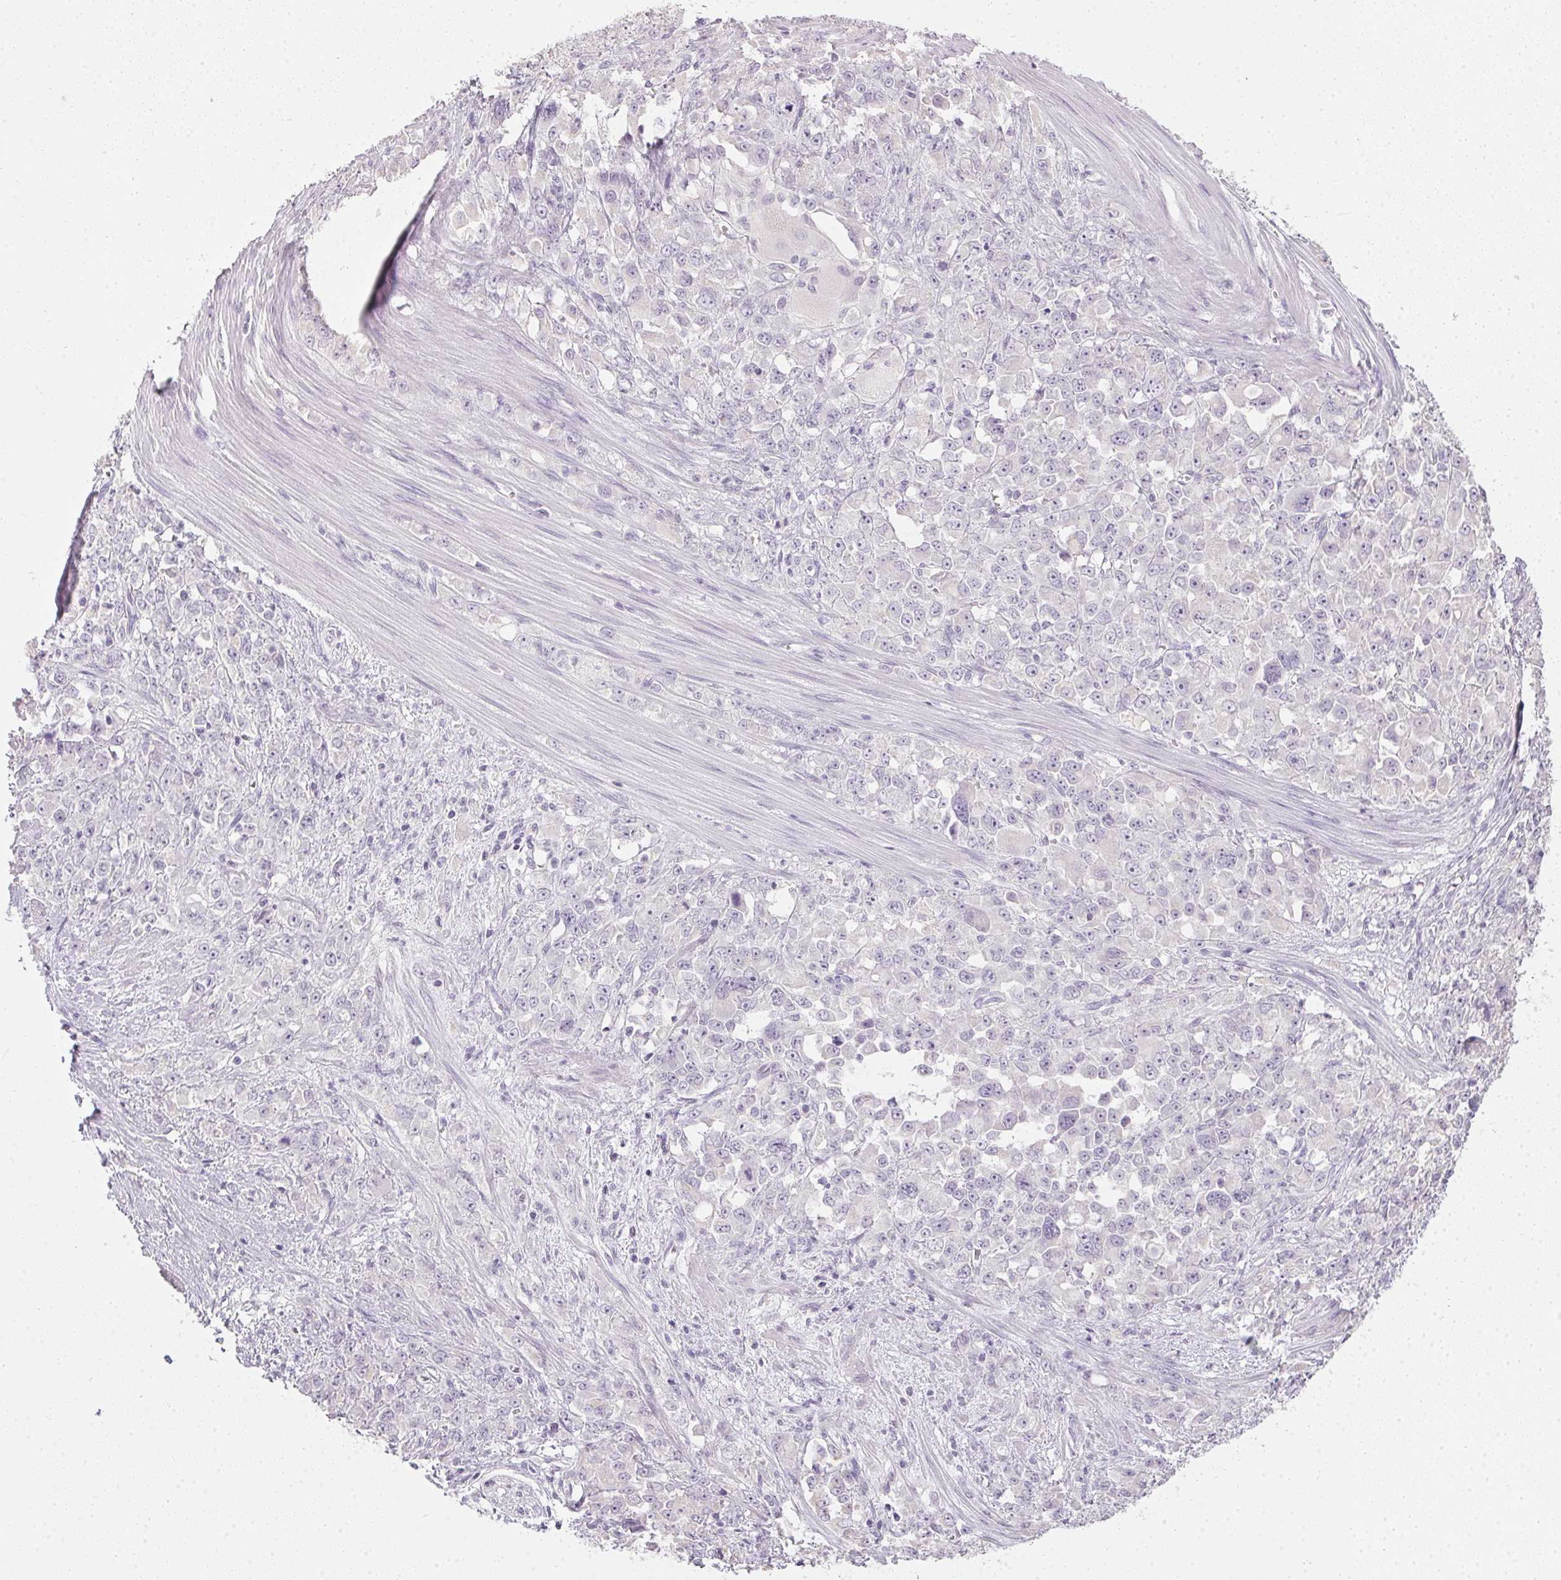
{"staining": {"intensity": "negative", "quantity": "none", "location": "none"}, "tissue": "stomach cancer", "cell_type": "Tumor cells", "image_type": "cancer", "snomed": [{"axis": "morphology", "description": "Adenocarcinoma, NOS"}, {"axis": "topography", "description": "Stomach"}], "caption": "High magnification brightfield microscopy of stomach cancer (adenocarcinoma) stained with DAB (3,3'-diaminobenzidine) (brown) and counterstained with hematoxylin (blue): tumor cells show no significant expression.", "gene": "TMEM72", "patient": {"sex": "female", "age": 76}}